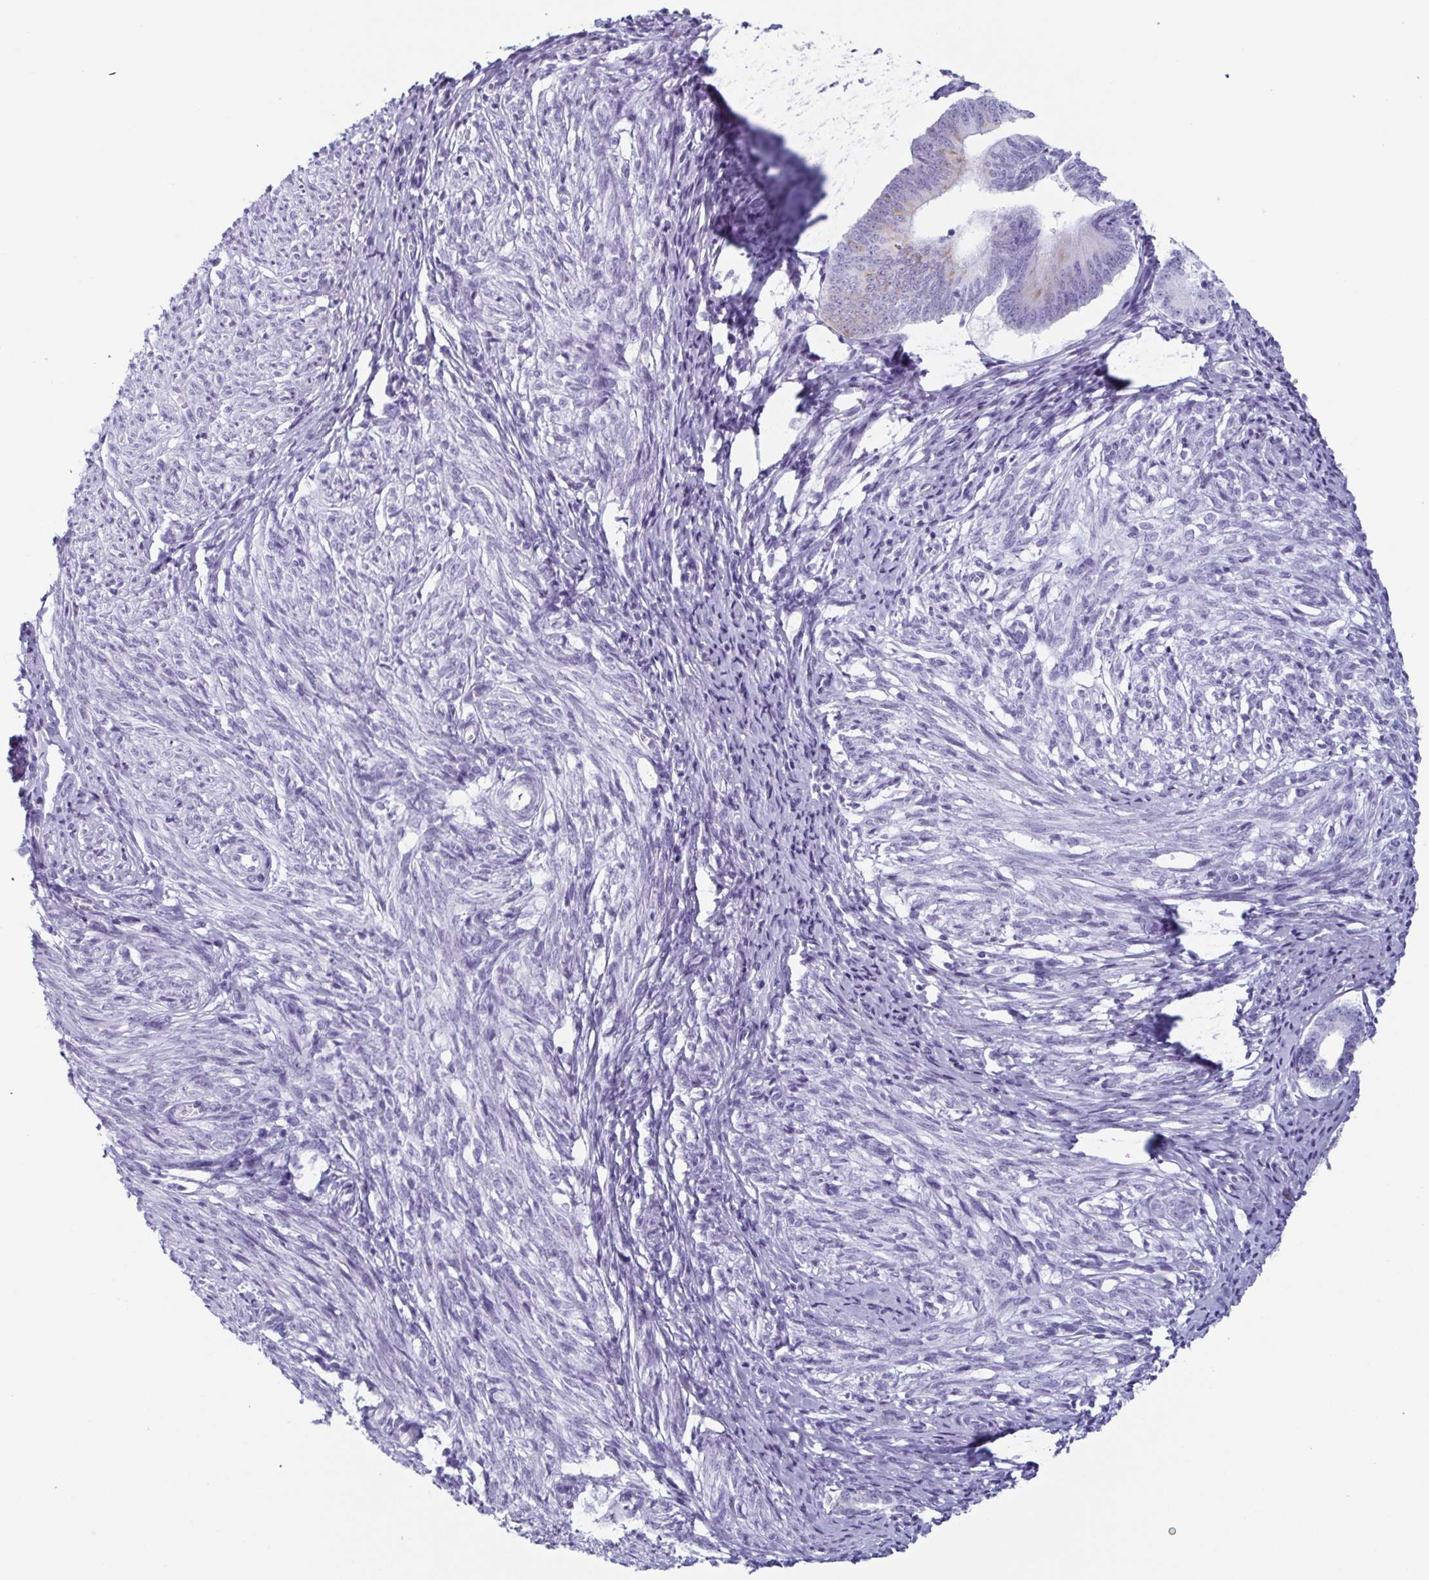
{"staining": {"intensity": "negative", "quantity": "none", "location": "none"}, "tissue": "endometrium", "cell_type": "Cells in endometrial stroma", "image_type": "normal", "snomed": [{"axis": "morphology", "description": "Normal tissue, NOS"}, {"axis": "topography", "description": "Endometrium"}], "caption": "Protein analysis of normal endometrium reveals no significant expression in cells in endometrial stroma.", "gene": "ENKUR", "patient": {"sex": "female", "age": 50}}